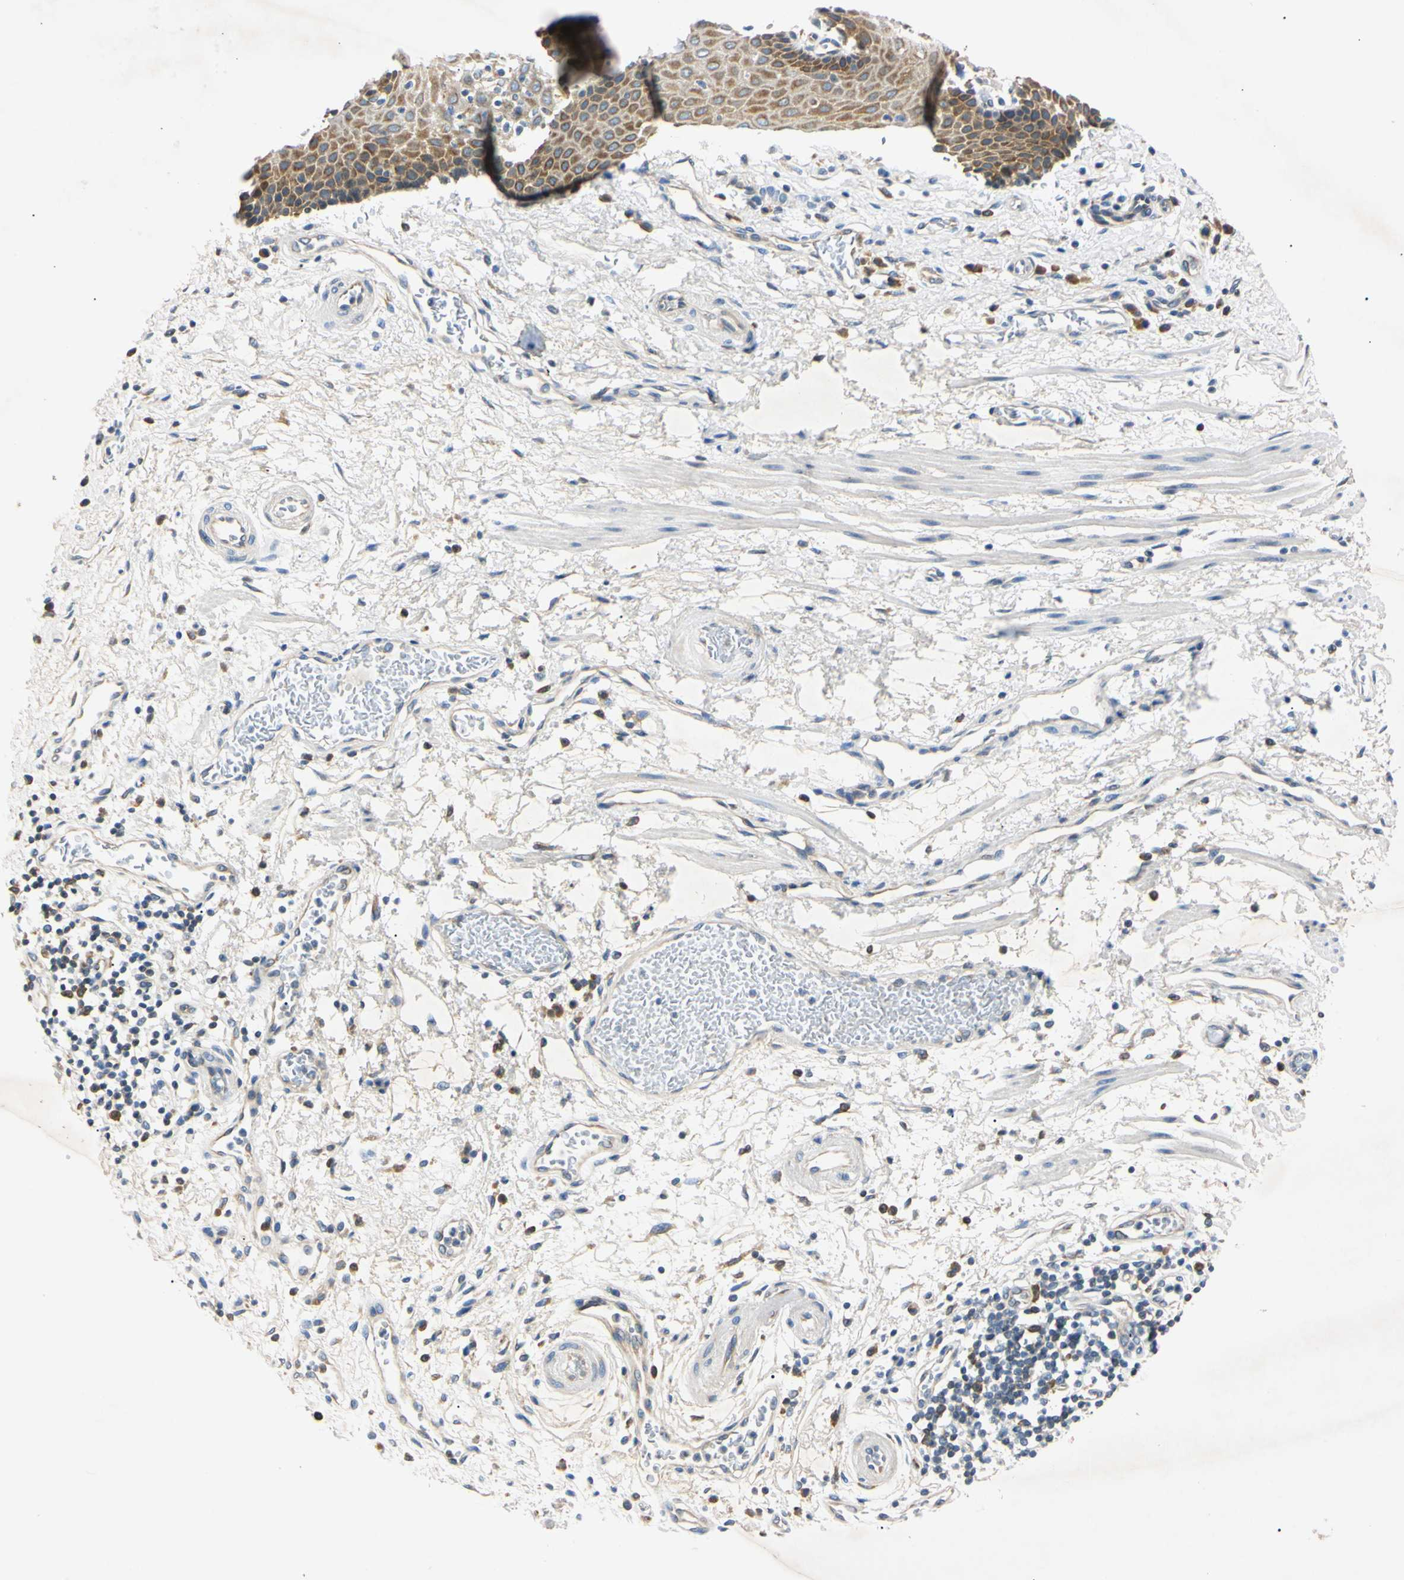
{"staining": {"intensity": "moderate", "quantity": ">75%", "location": "cytoplasmic/membranous"}, "tissue": "esophagus", "cell_type": "Squamous epithelial cells", "image_type": "normal", "snomed": [{"axis": "morphology", "description": "Normal tissue, NOS"}, {"axis": "topography", "description": "Esophagus"}], "caption": "Esophagus stained for a protein (brown) exhibits moderate cytoplasmic/membranous positive expression in approximately >75% of squamous epithelial cells.", "gene": "DNAJB12", "patient": {"sex": "male", "age": 54}}